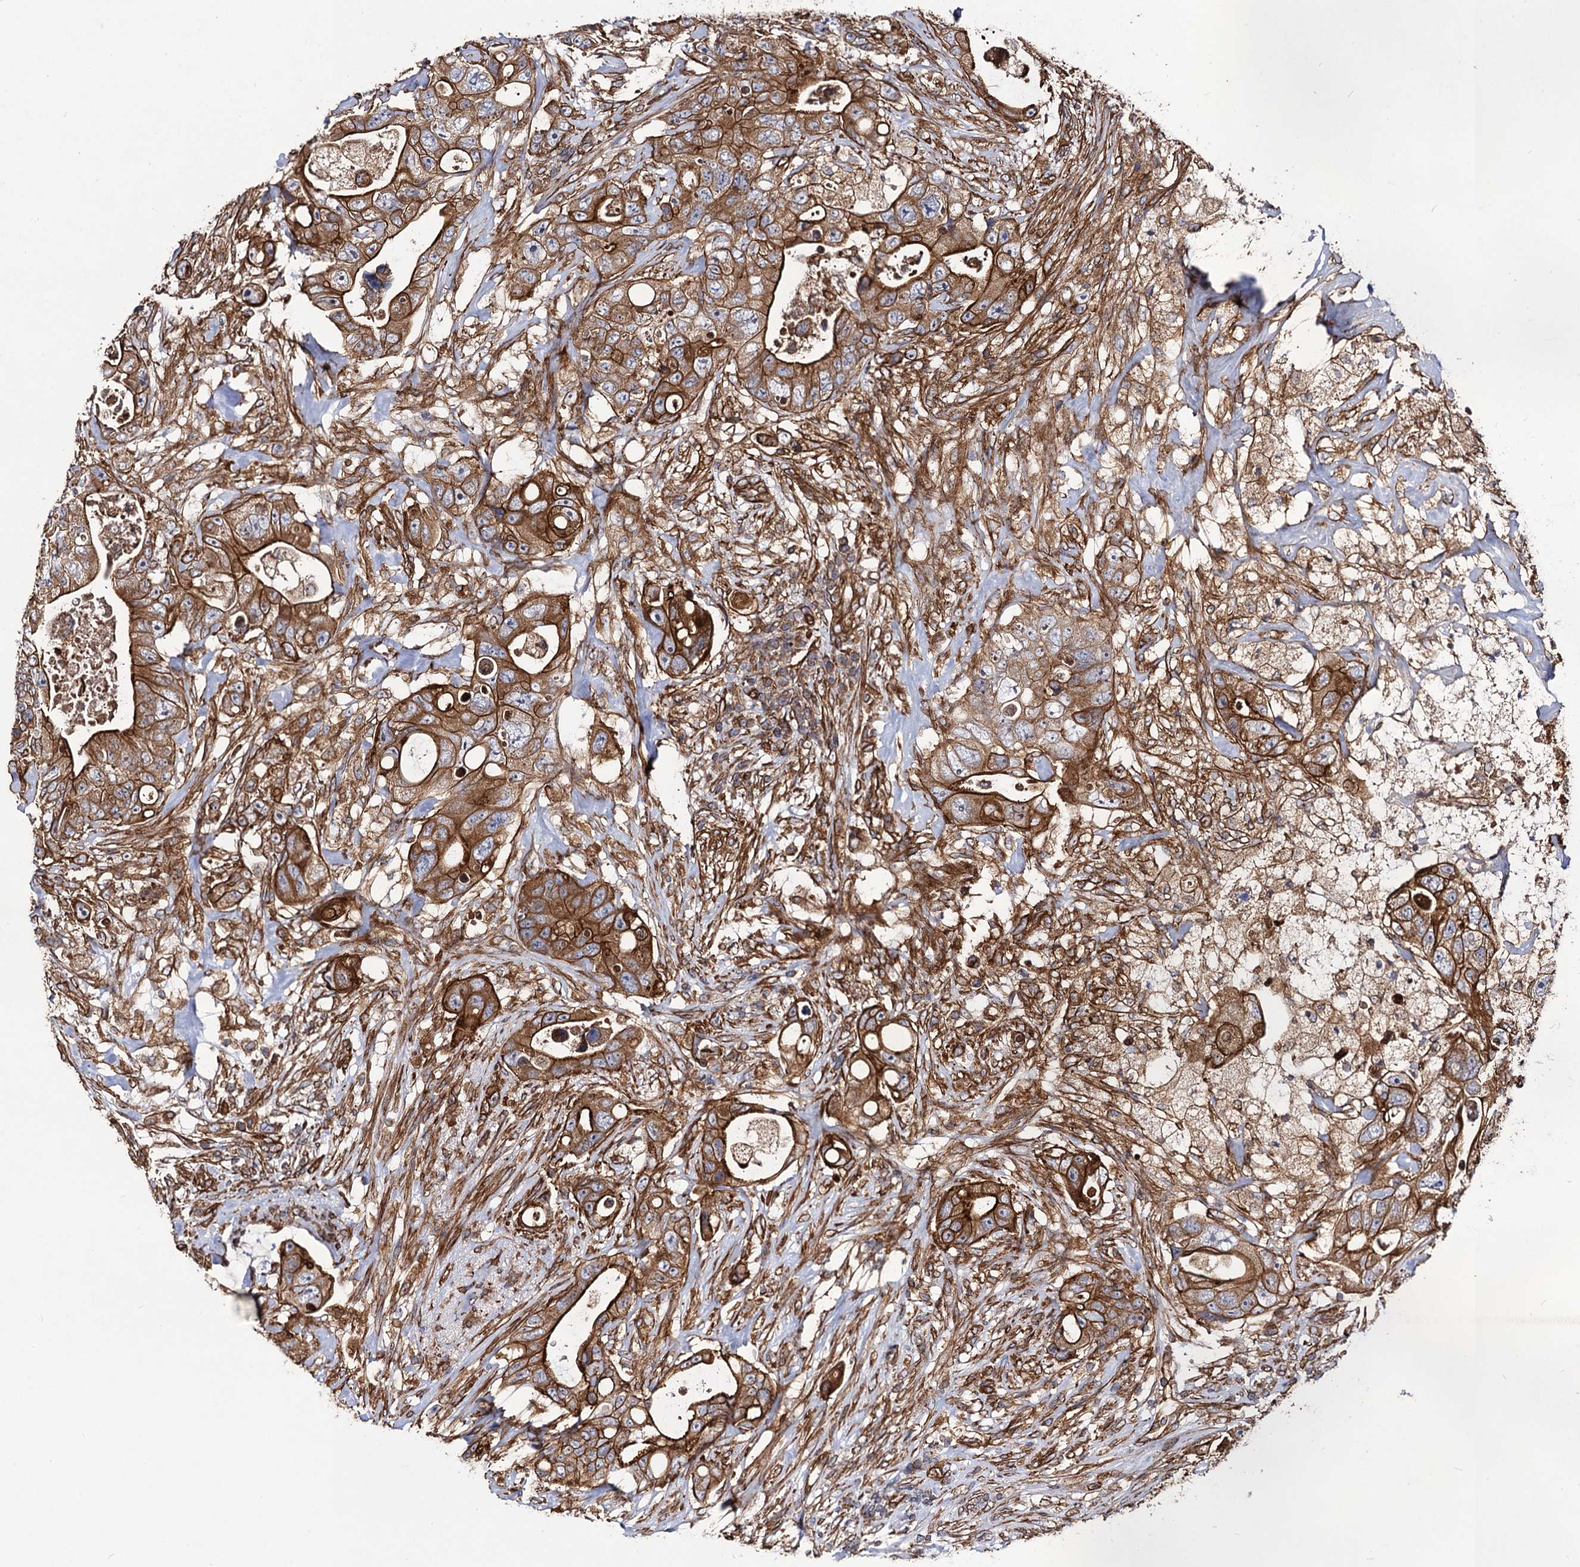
{"staining": {"intensity": "strong", "quantity": ">75%", "location": "cytoplasmic/membranous"}, "tissue": "colorectal cancer", "cell_type": "Tumor cells", "image_type": "cancer", "snomed": [{"axis": "morphology", "description": "Adenocarcinoma, NOS"}, {"axis": "topography", "description": "Colon"}], "caption": "Immunohistochemical staining of colorectal adenocarcinoma displays high levels of strong cytoplasmic/membranous staining in approximately >75% of tumor cells.", "gene": "CIP2A", "patient": {"sex": "female", "age": 46}}